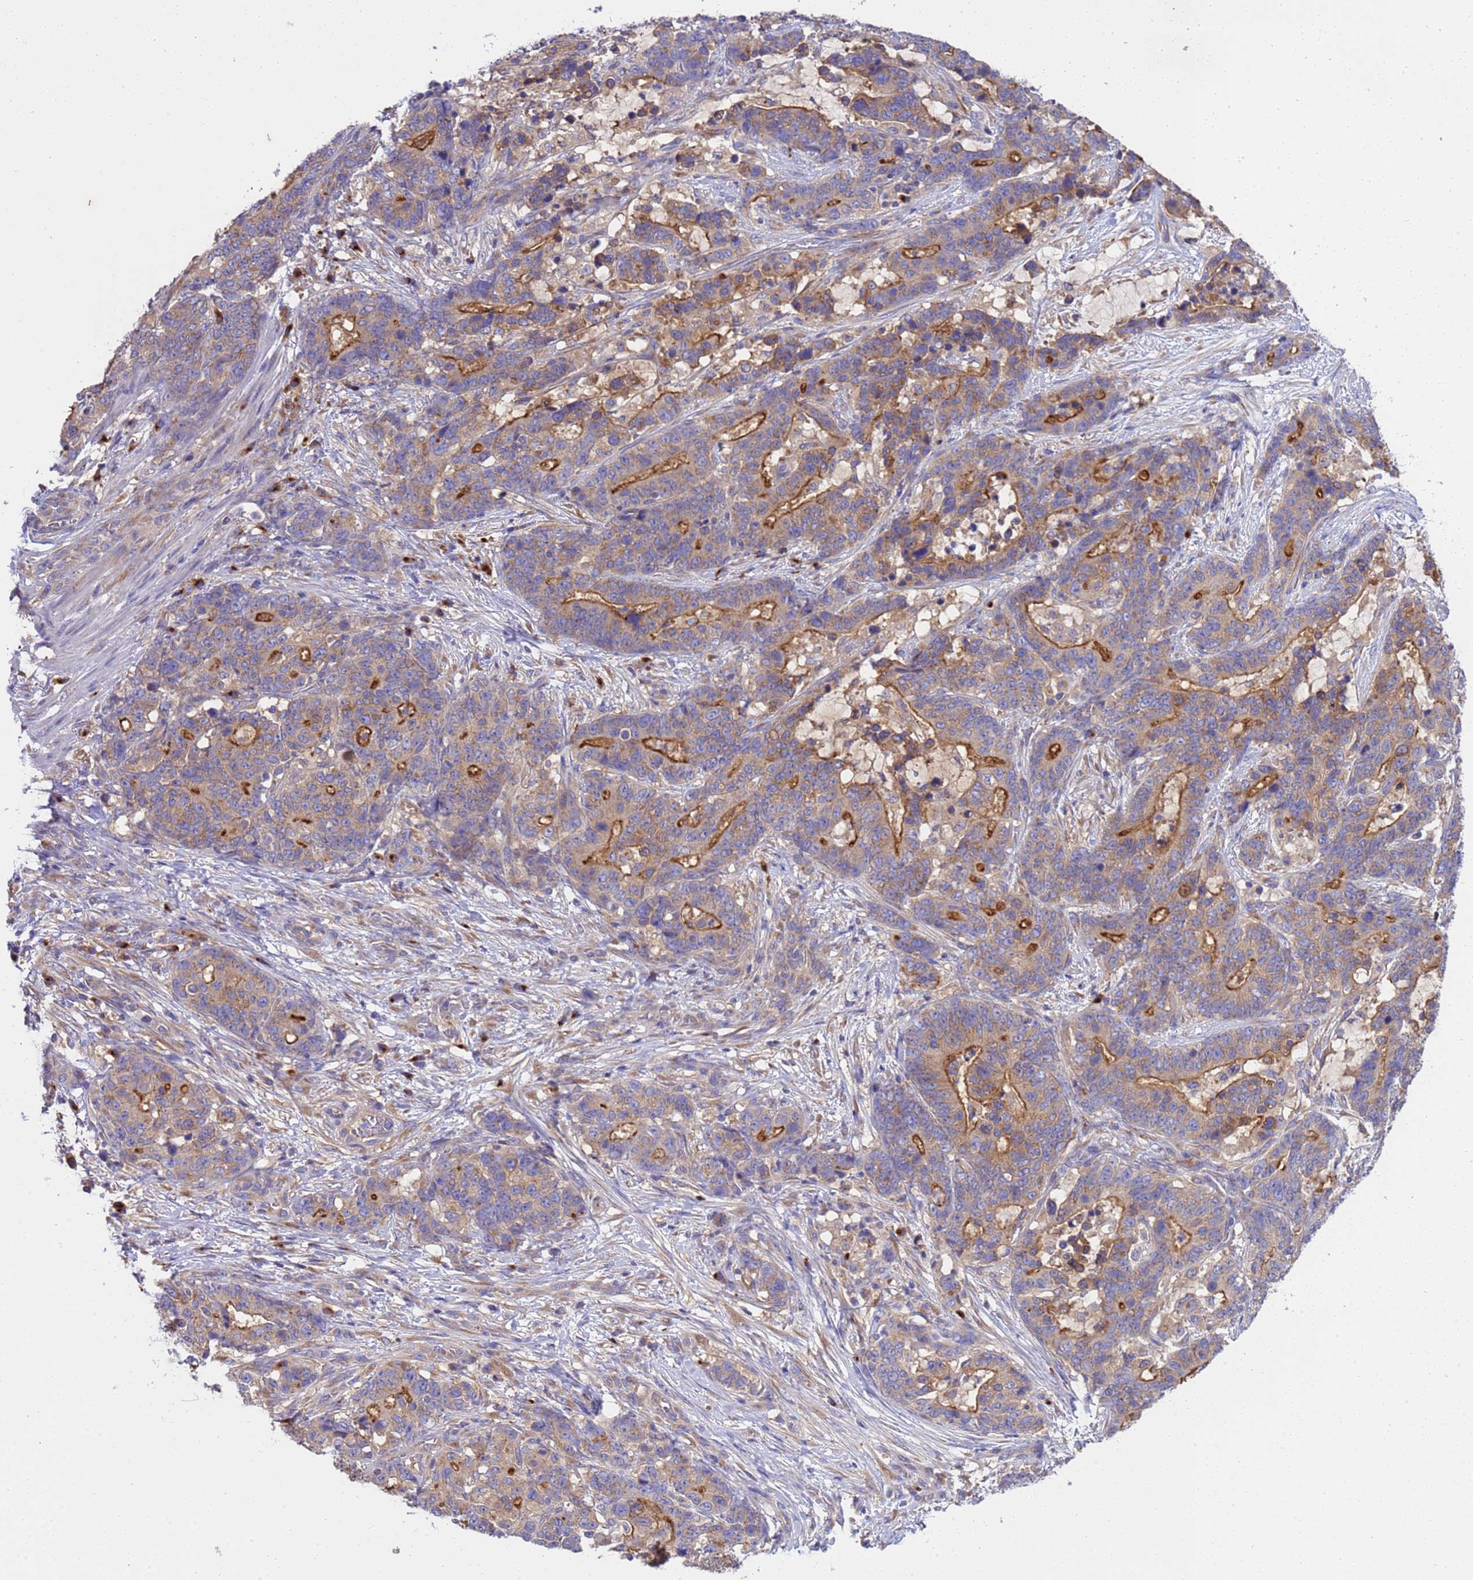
{"staining": {"intensity": "strong", "quantity": "<25%", "location": "cytoplasmic/membranous"}, "tissue": "stomach cancer", "cell_type": "Tumor cells", "image_type": "cancer", "snomed": [{"axis": "morphology", "description": "Normal tissue, NOS"}, {"axis": "morphology", "description": "Adenocarcinoma, NOS"}, {"axis": "topography", "description": "Stomach"}], "caption": "Strong cytoplasmic/membranous protein staining is present in about <25% of tumor cells in stomach adenocarcinoma.", "gene": "ANAPC1", "patient": {"sex": "female", "age": 64}}